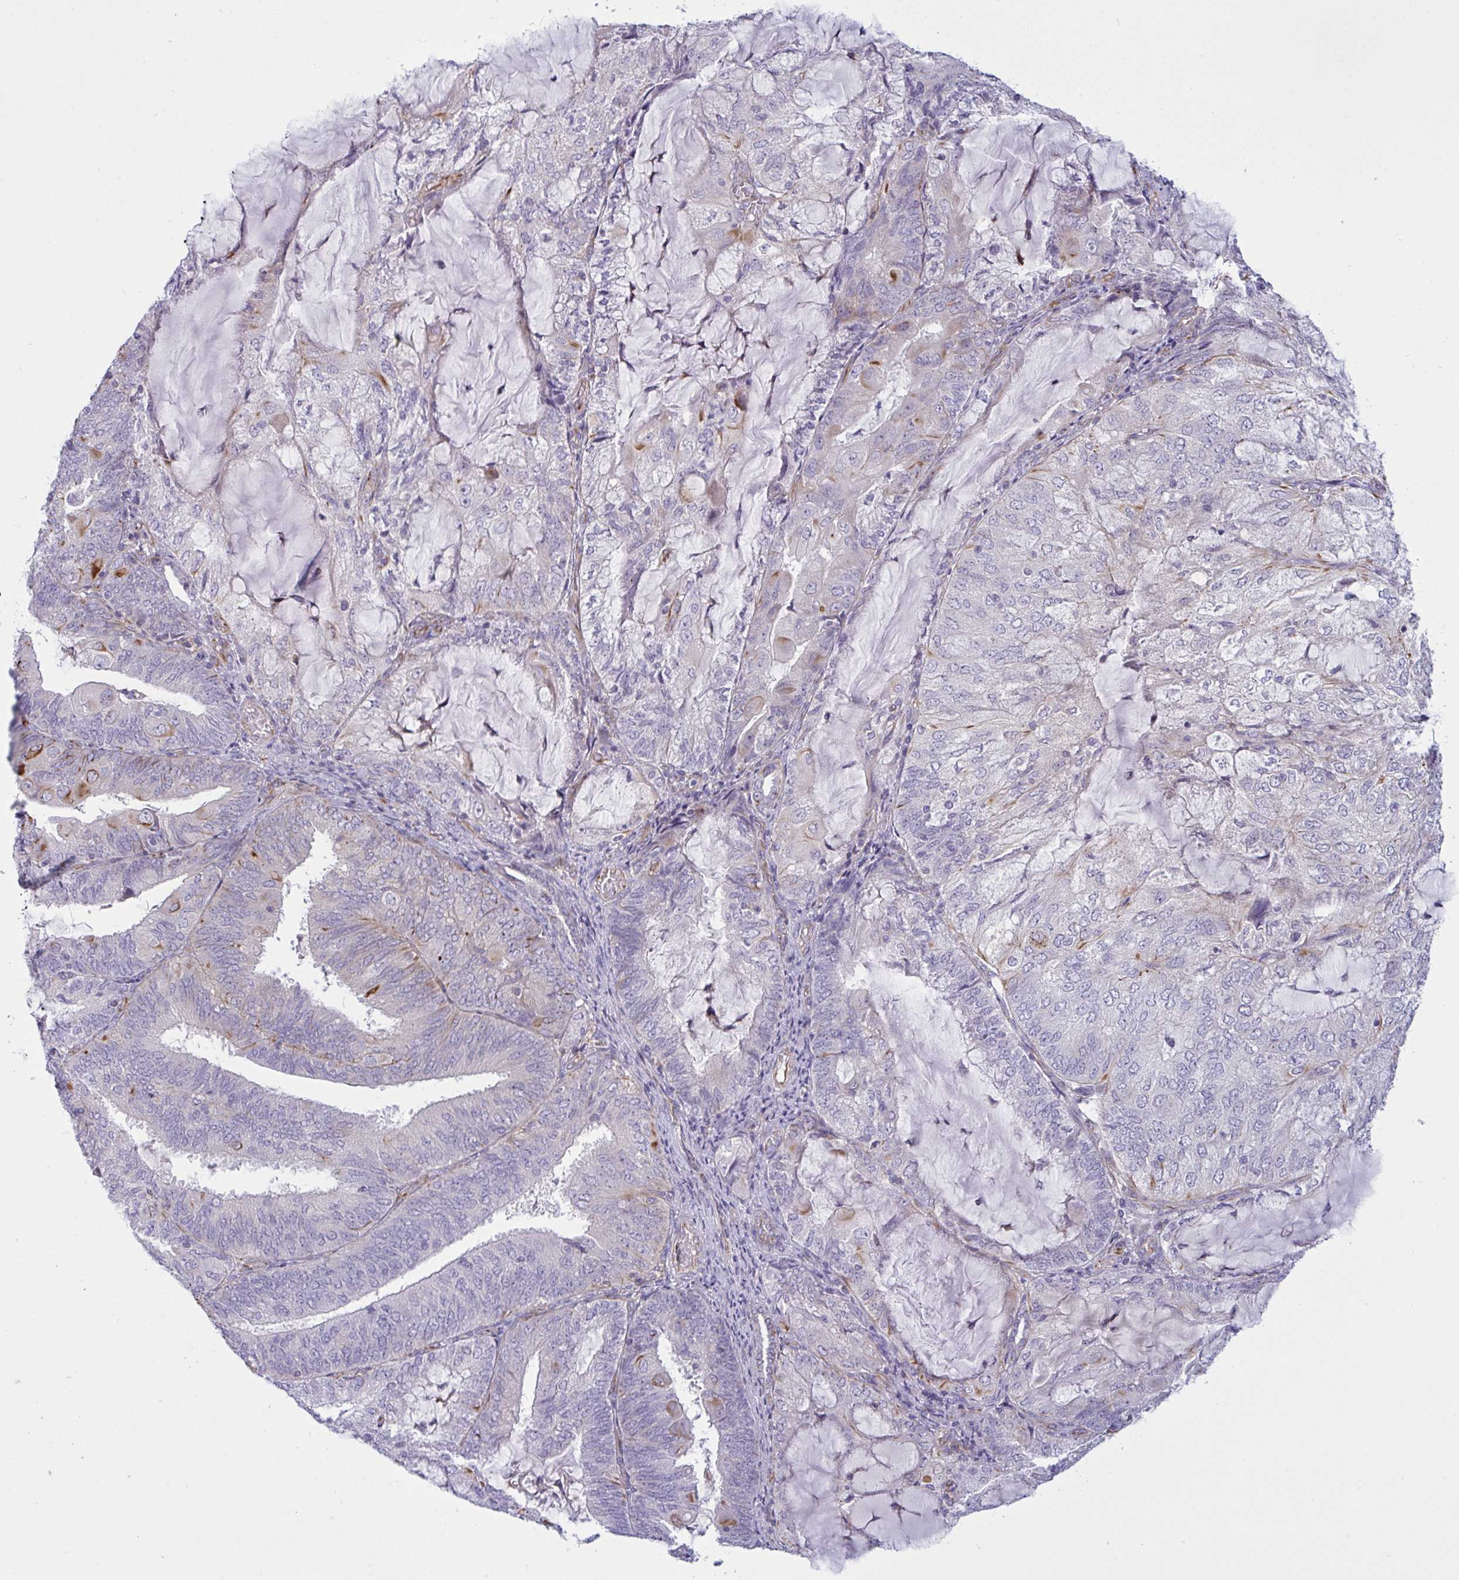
{"staining": {"intensity": "moderate", "quantity": "<25%", "location": "cytoplasmic/membranous"}, "tissue": "endometrial cancer", "cell_type": "Tumor cells", "image_type": "cancer", "snomed": [{"axis": "morphology", "description": "Adenocarcinoma, NOS"}, {"axis": "topography", "description": "Endometrium"}], "caption": "Immunohistochemical staining of adenocarcinoma (endometrial) shows moderate cytoplasmic/membranous protein positivity in approximately <25% of tumor cells.", "gene": "DCBLD1", "patient": {"sex": "female", "age": 81}}